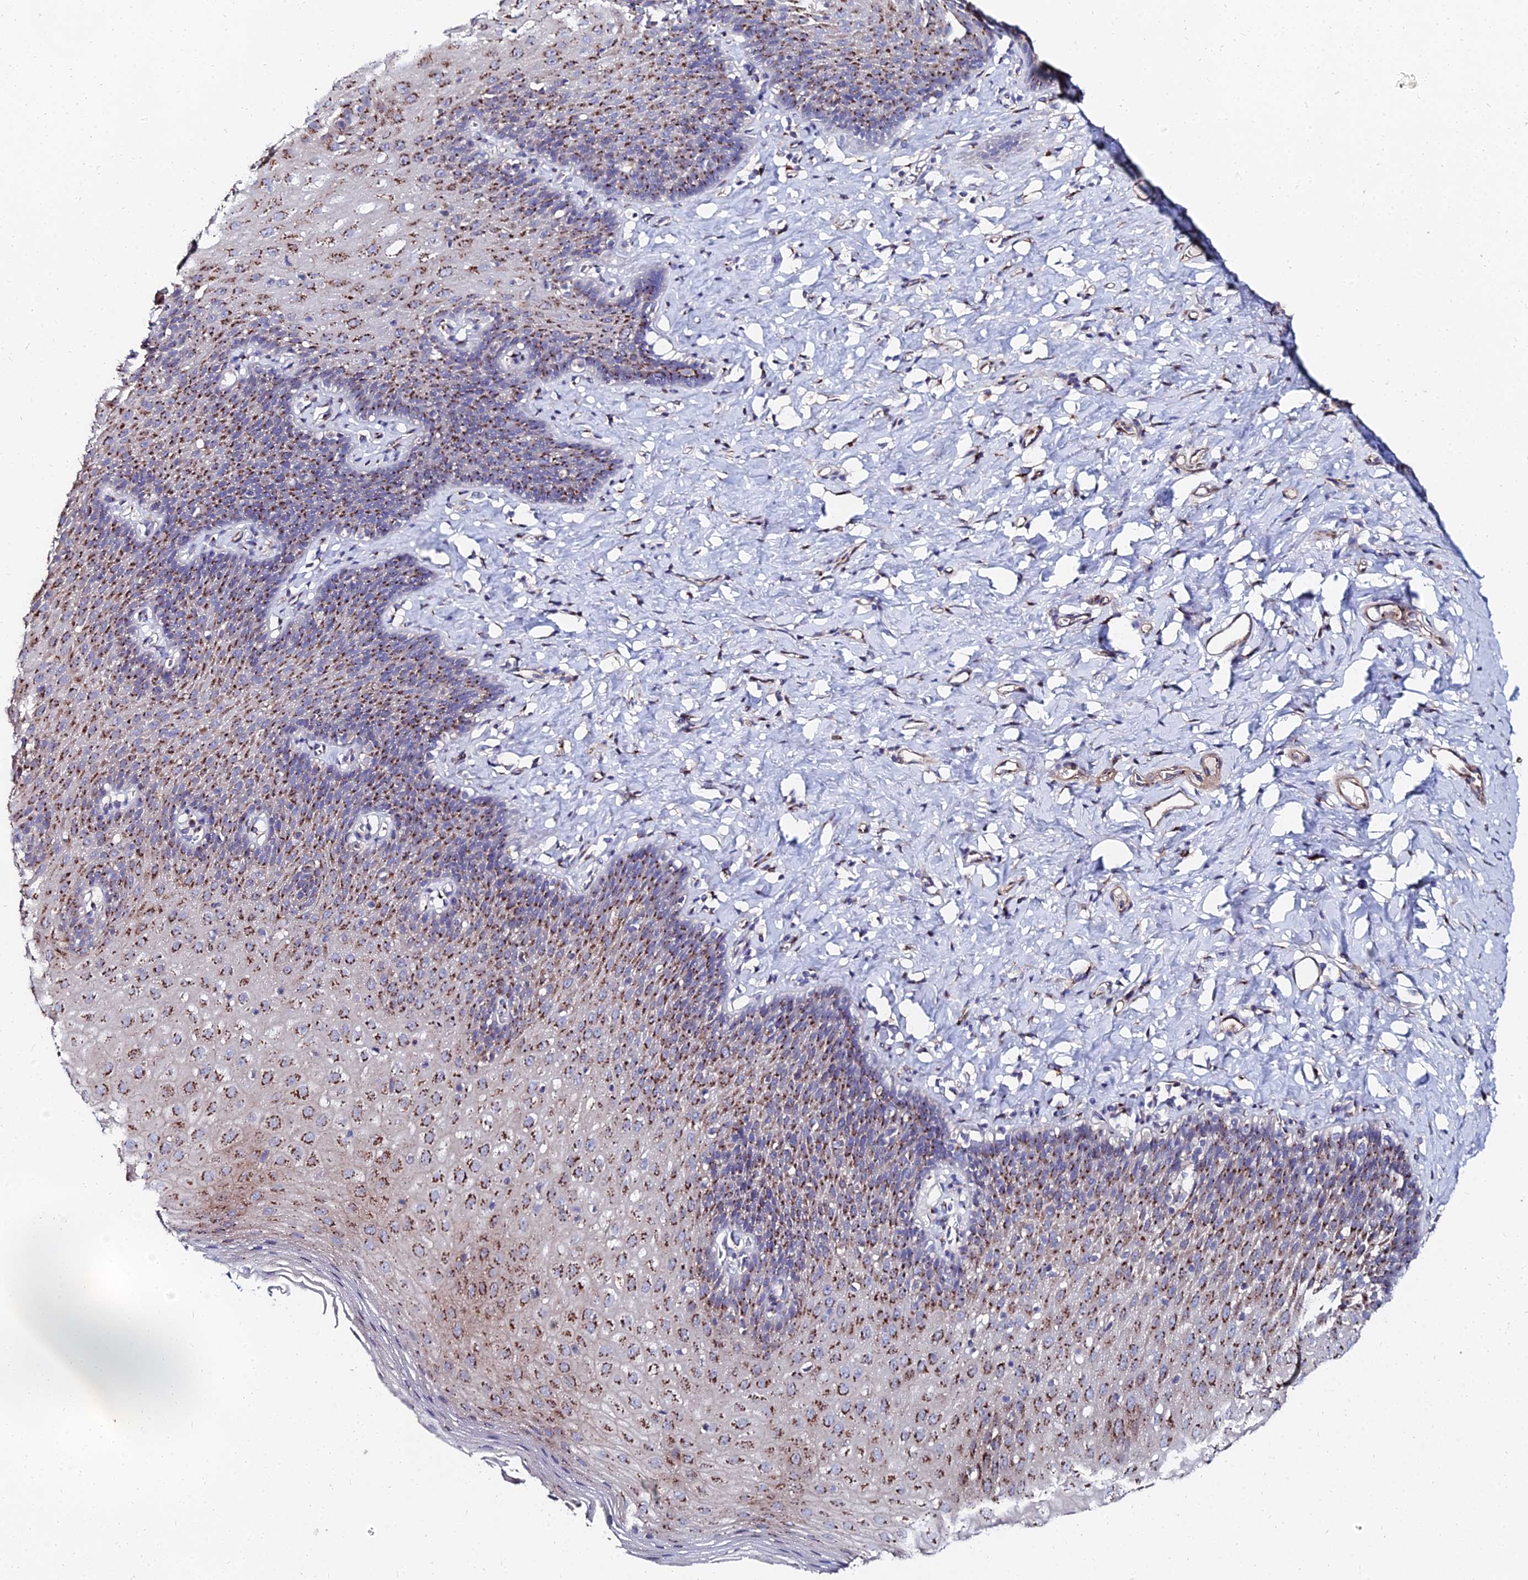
{"staining": {"intensity": "strong", "quantity": "25%-75%", "location": "cytoplasmic/membranous"}, "tissue": "esophagus", "cell_type": "Squamous epithelial cells", "image_type": "normal", "snomed": [{"axis": "morphology", "description": "Normal tissue, NOS"}, {"axis": "topography", "description": "Esophagus"}], "caption": "Esophagus stained with DAB (3,3'-diaminobenzidine) immunohistochemistry (IHC) demonstrates high levels of strong cytoplasmic/membranous positivity in approximately 25%-75% of squamous epithelial cells.", "gene": "BORCS8", "patient": {"sex": "female", "age": 61}}